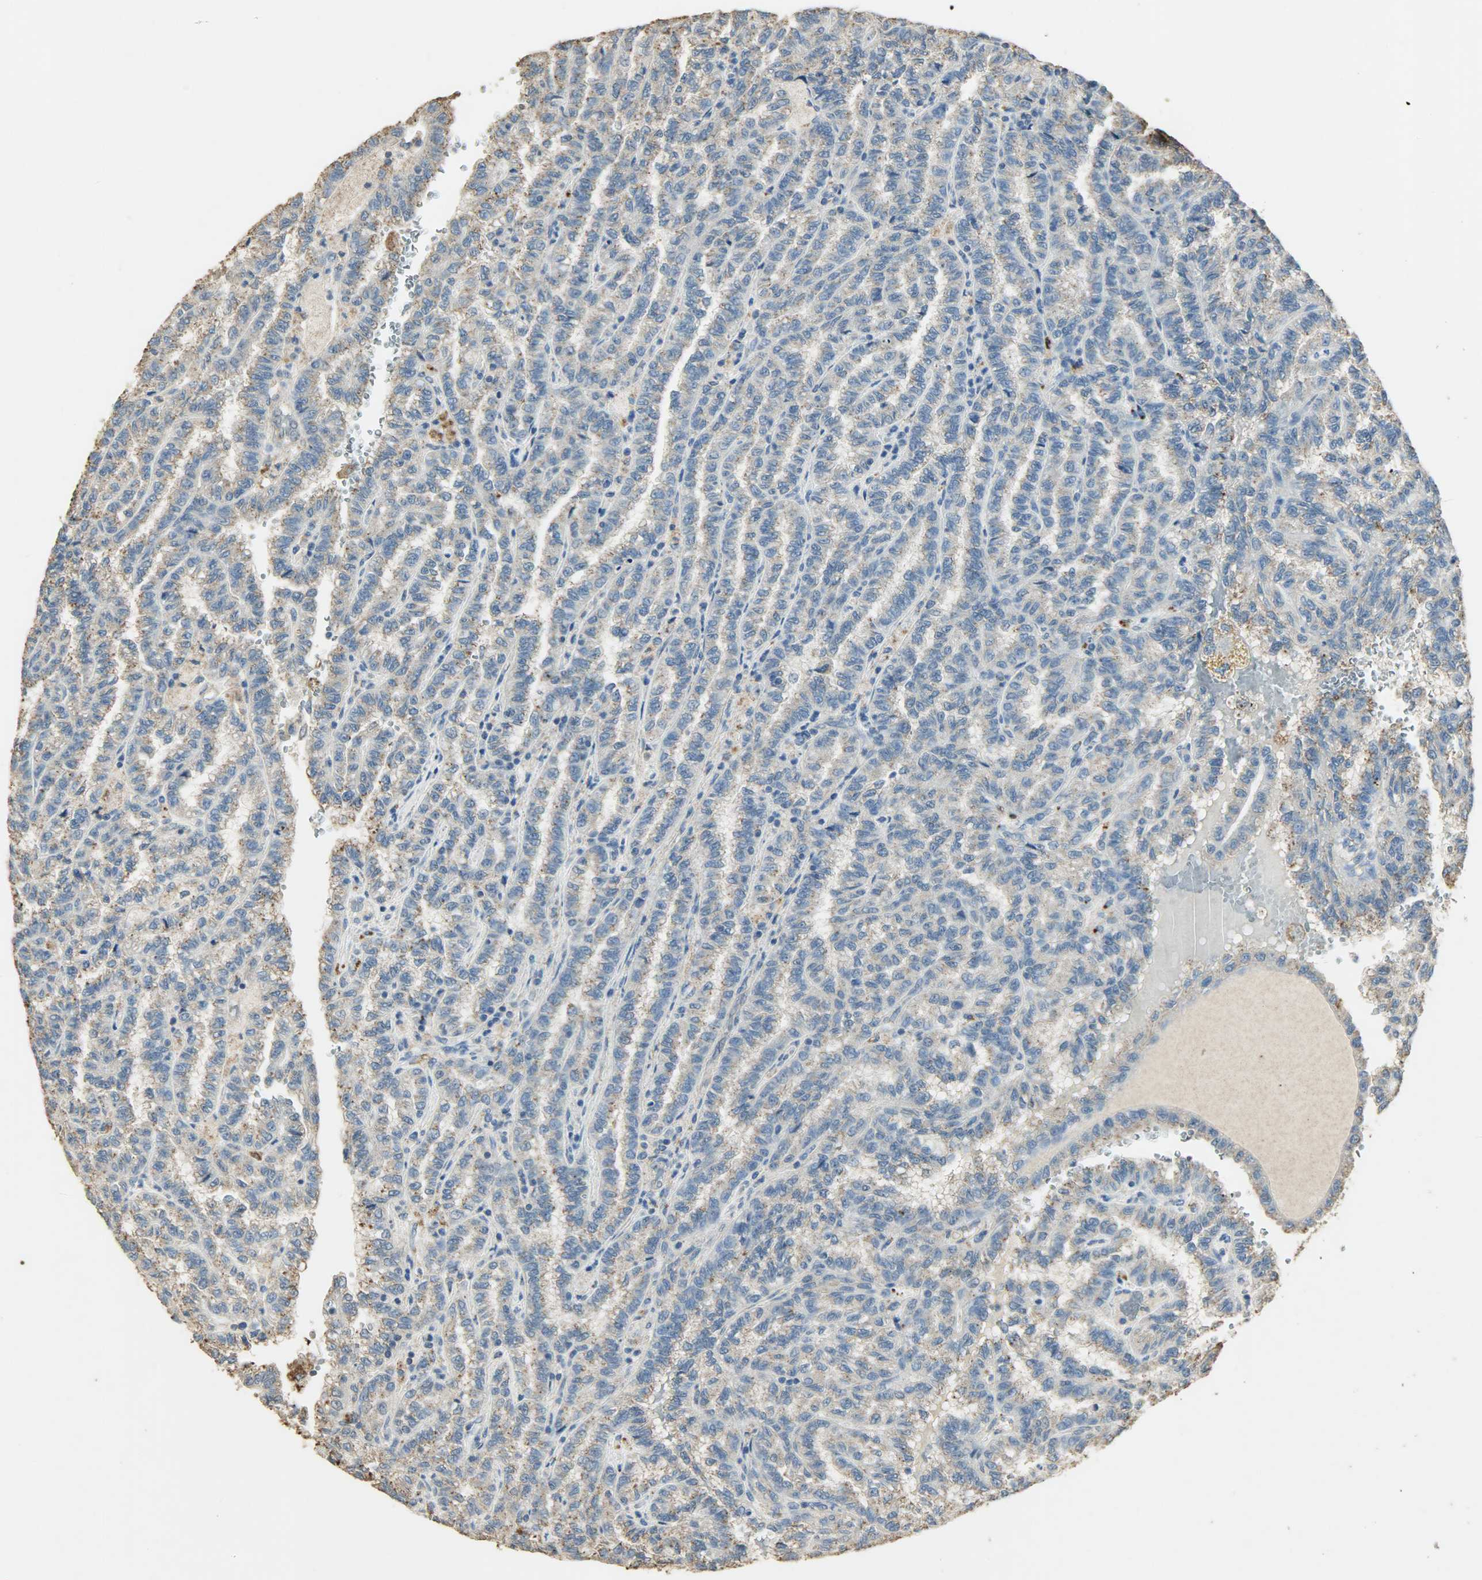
{"staining": {"intensity": "weak", "quantity": ">75%", "location": "cytoplasmic/membranous"}, "tissue": "renal cancer", "cell_type": "Tumor cells", "image_type": "cancer", "snomed": [{"axis": "morphology", "description": "Inflammation, NOS"}, {"axis": "morphology", "description": "Adenocarcinoma, NOS"}, {"axis": "topography", "description": "Kidney"}], "caption": "An immunohistochemistry micrograph of neoplastic tissue is shown. Protein staining in brown highlights weak cytoplasmic/membranous positivity in renal cancer (adenocarcinoma) within tumor cells.", "gene": "ASB9", "patient": {"sex": "male", "age": 68}}